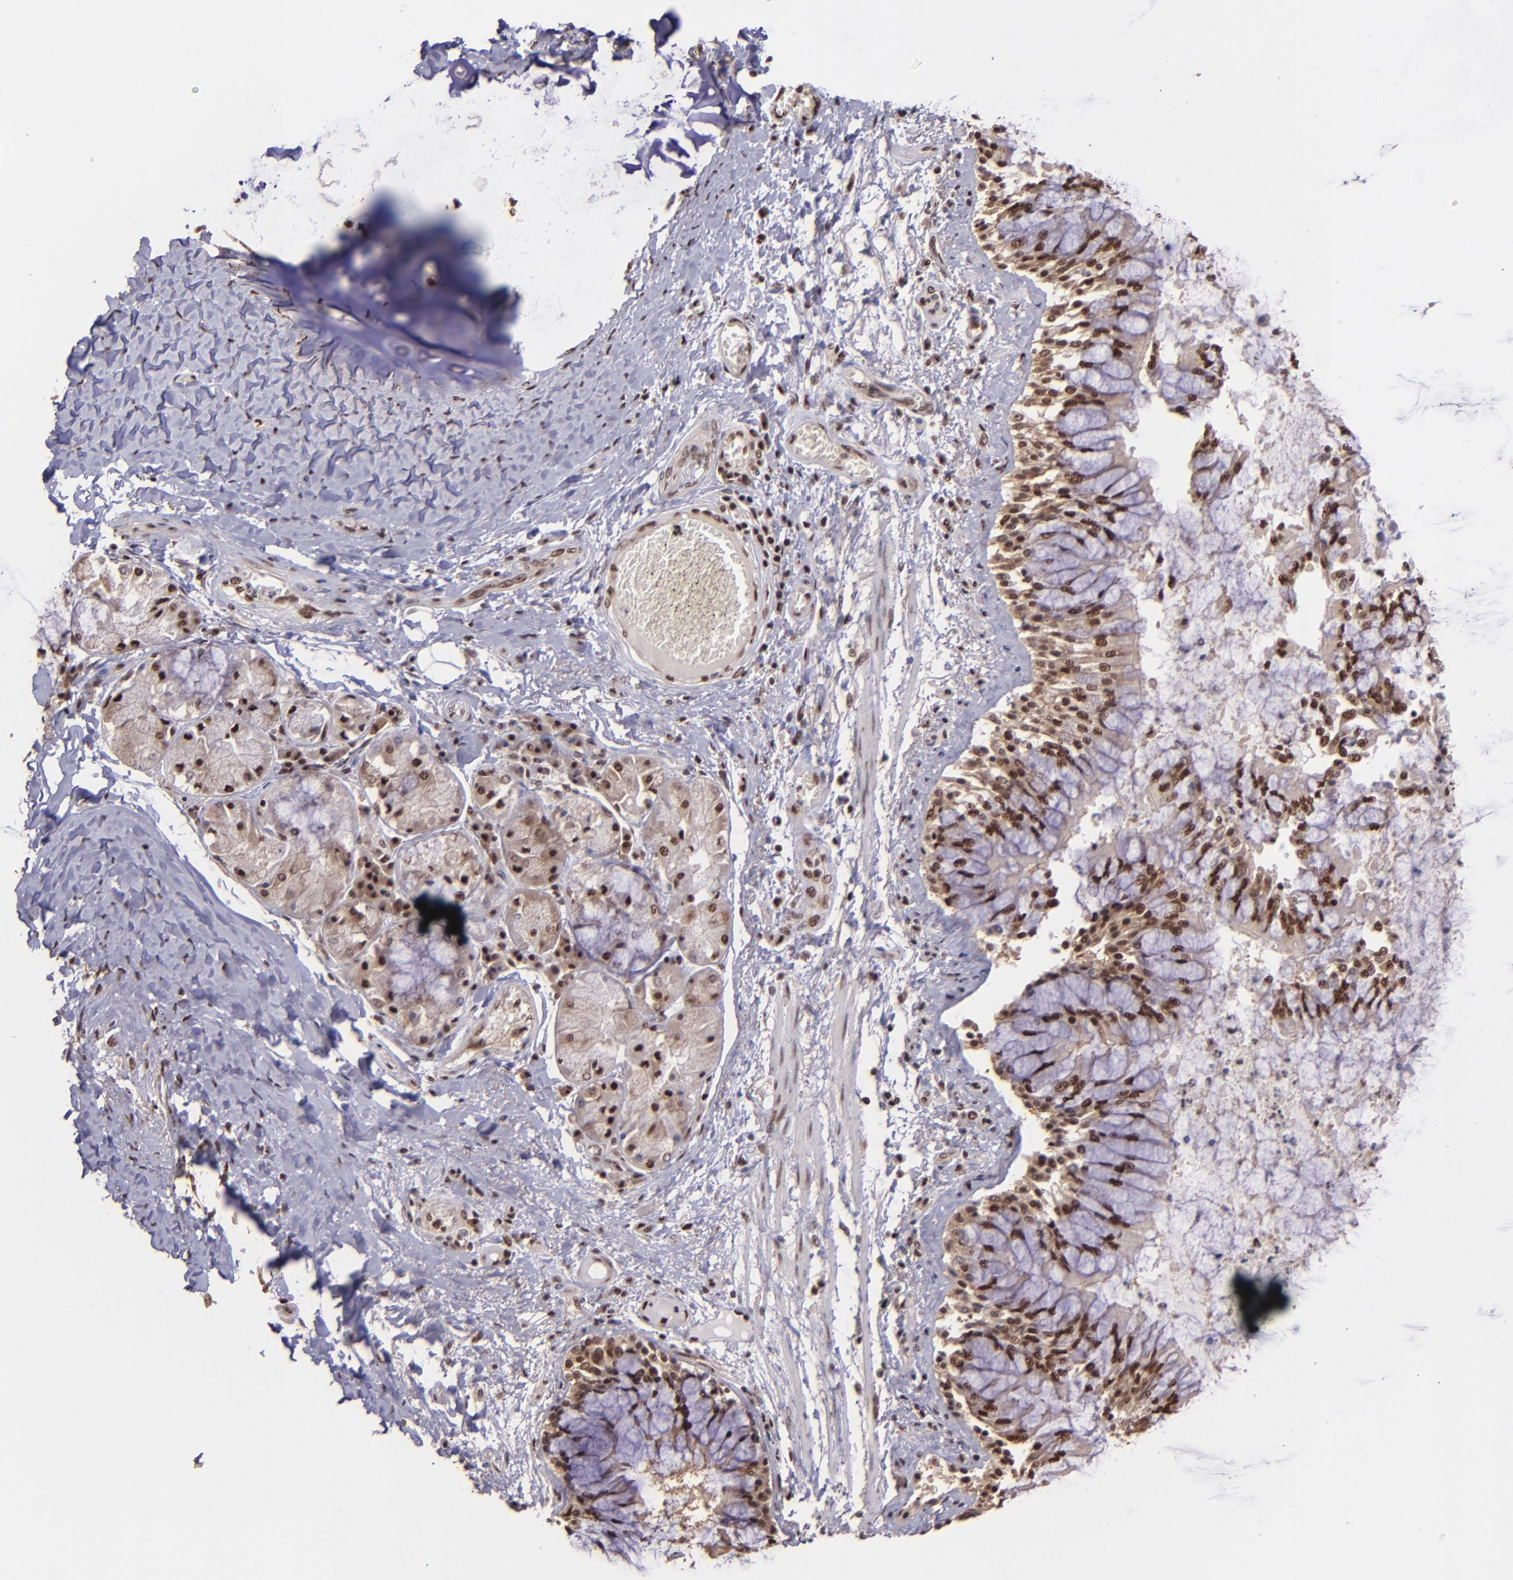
{"staining": {"intensity": "strong", "quantity": ">75%", "location": "cytoplasmic/membranous,nuclear"}, "tissue": "bronchus", "cell_type": "Respiratory epithelial cells", "image_type": "normal", "snomed": [{"axis": "morphology", "description": "Normal tissue, NOS"}, {"axis": "topography", "description": "Cartilage tissue"}, {"axis": "topography", "description": "Bronchus"}, {"axis": "topography", "description": "Lung"}], "caption": "Approximately >75% of respiratory epithelial cells in normal bronchus exhibit strong cytoplasmic/membranous,nuclear protein positivity as visualized by brown immunohistochemical staining.", "gene": "PQBP1", "patient": {"sex": "female", "age": 49}}